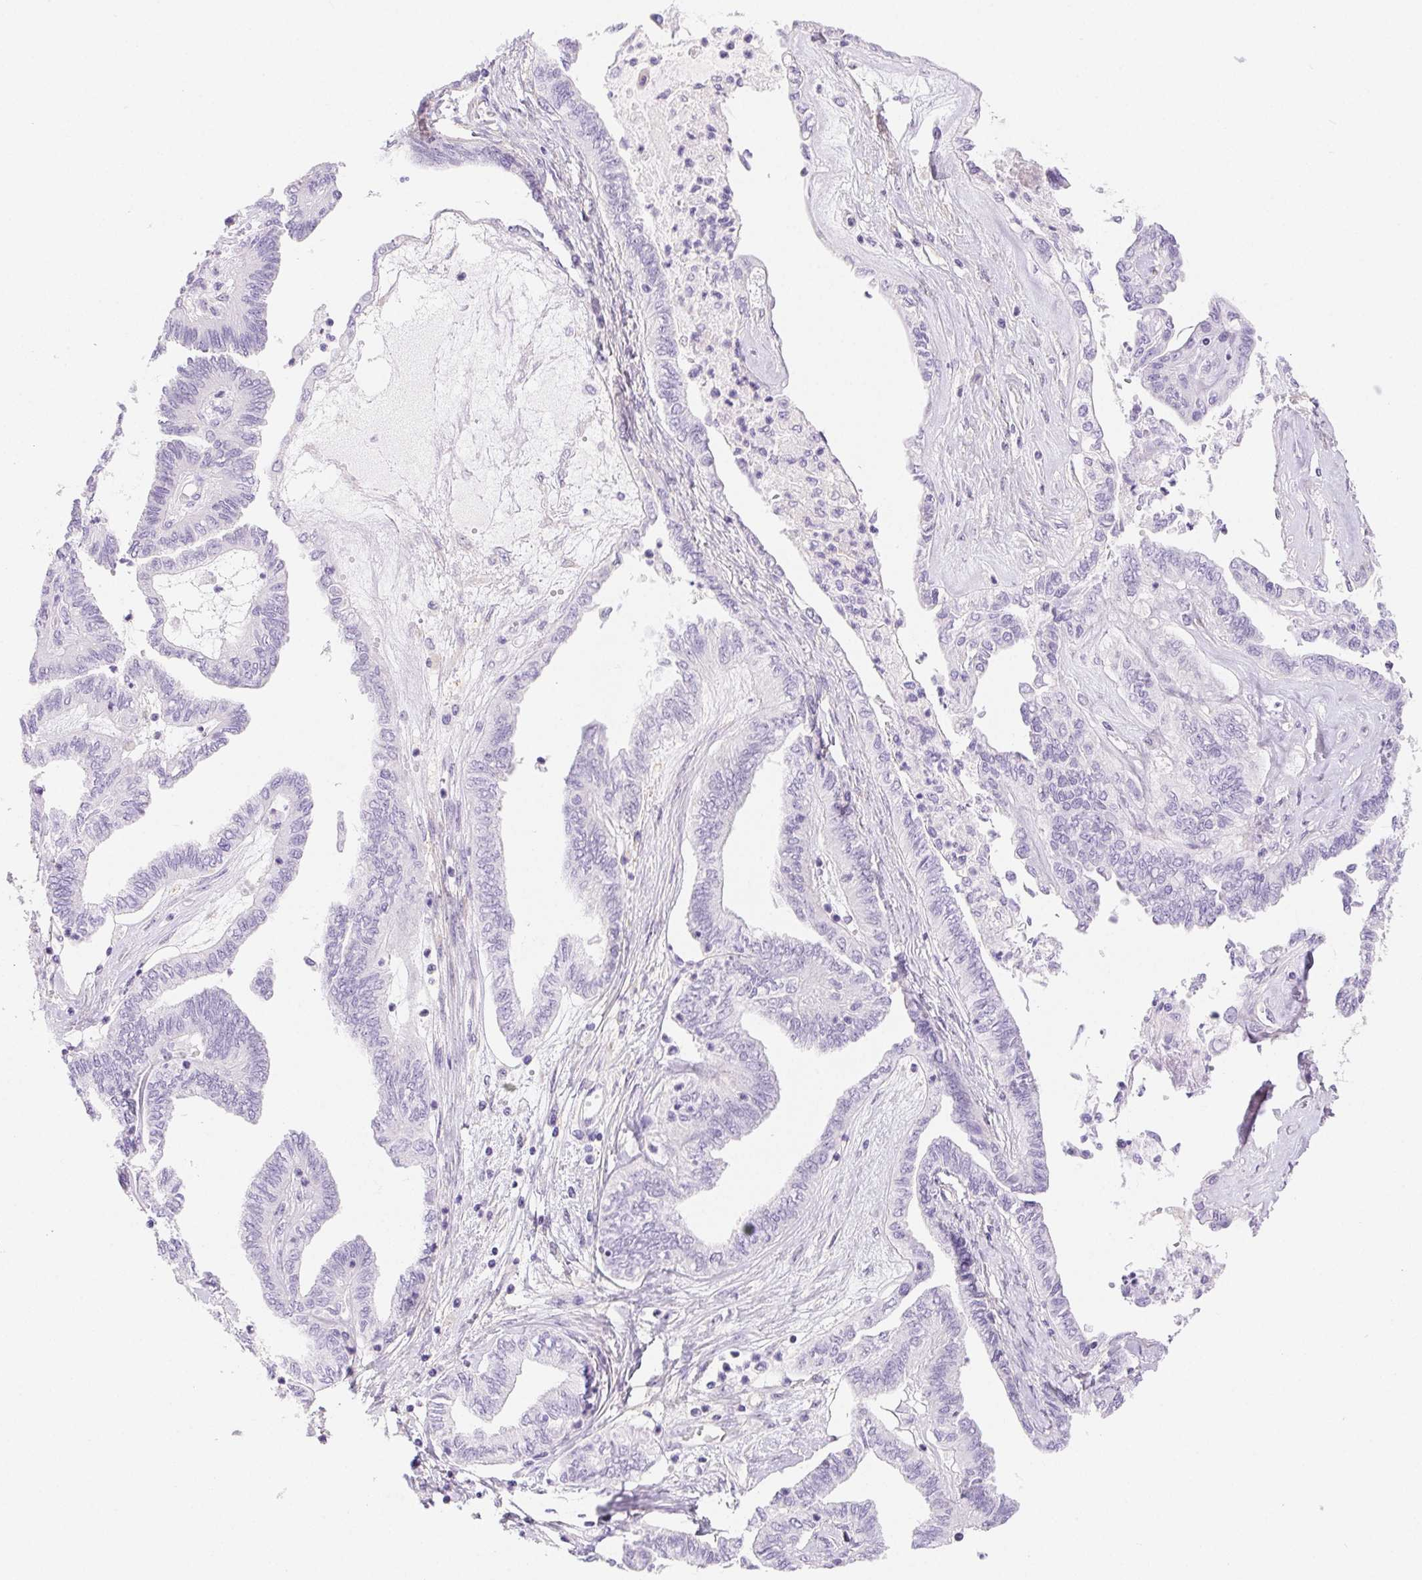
{"staining": {"intensity": "negative", "quantity": "none", "location": "none"}, "tissue": "ovarian cancer", "cell_type": "Tumor cells", "image_type": "cancer", "snomed": [{"axis": "morphology", "description": "Carcinoma, endometroid"}, {"axis": "topography", "description": "Ovary"}], "caption": "Immunohistochemistry (IHC) of human ovarian cancer (endometroid carcinoma) demonstrates no positivity in tumor cells. Brightfield microscopy of immunohistochemistry (IHC) stained with DAB (brown) and hematoxylin (blue), captured at high magnification.", "gene": "PNLIP", "patient": {"sex": "female", "age": 70}}